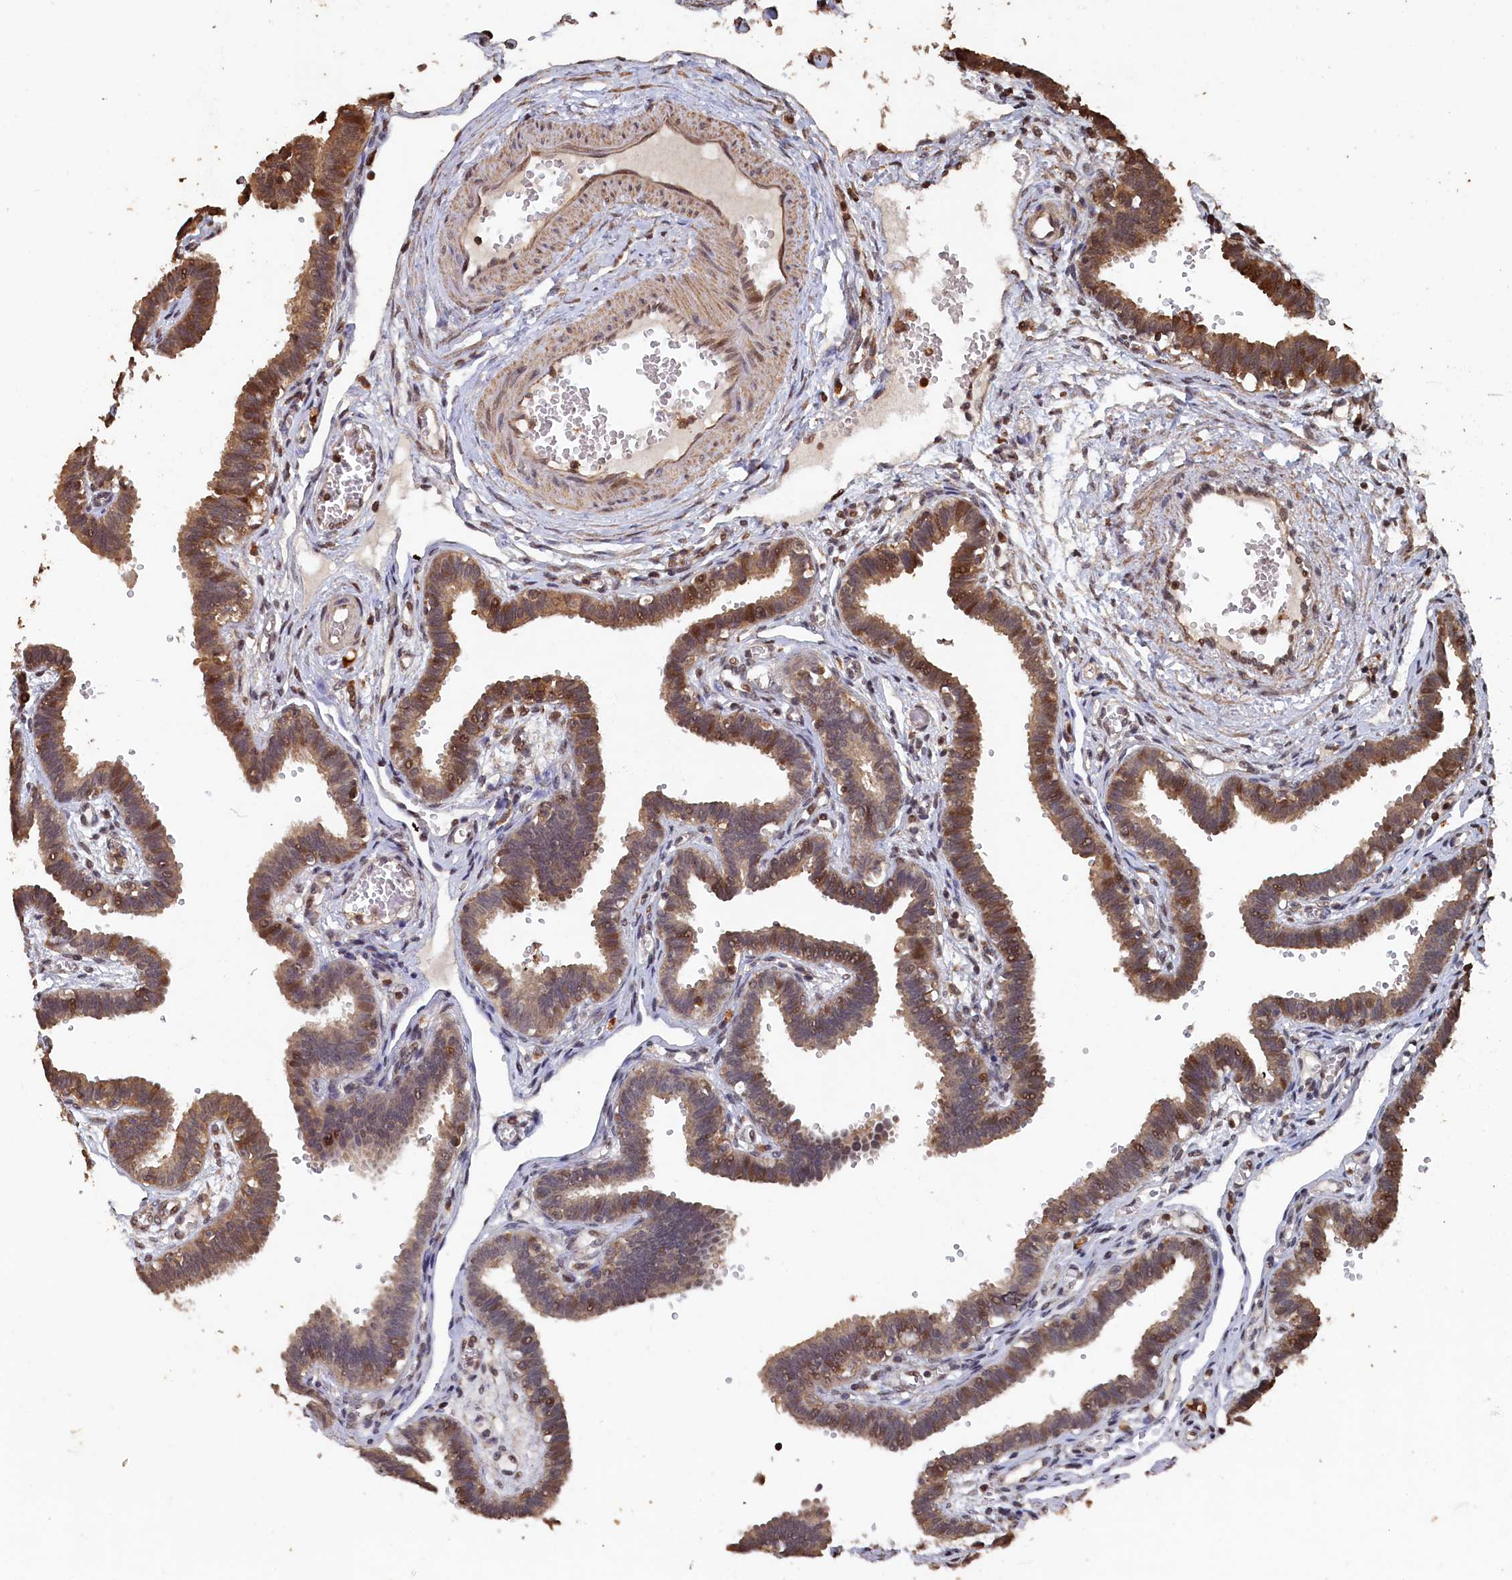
{"staining": {"intensity": "weak", "quantity": ">75%", "location": "cytoplasmic/membranous"}, "tissue": "fallopian tube", "cell_type": "Glandular cells", "image_type": "normal", "snomed": [{"axis": "morphology", "description": "Normal tissue, NOS"}, {"axis": "topography", "description": "Fallopian tube"}, {"axis": "topography", "description": "Placenta"}], "caption": "The micrograph displays immunohistochemical staining of normal fallopian tube. There is weak cytoplasmic/membranous expression is present in approximately >75% of glandular cells. Nuclei are stained in blue.", "gene": "PIGN", "patient": {"sex": "female", "age": 32}}